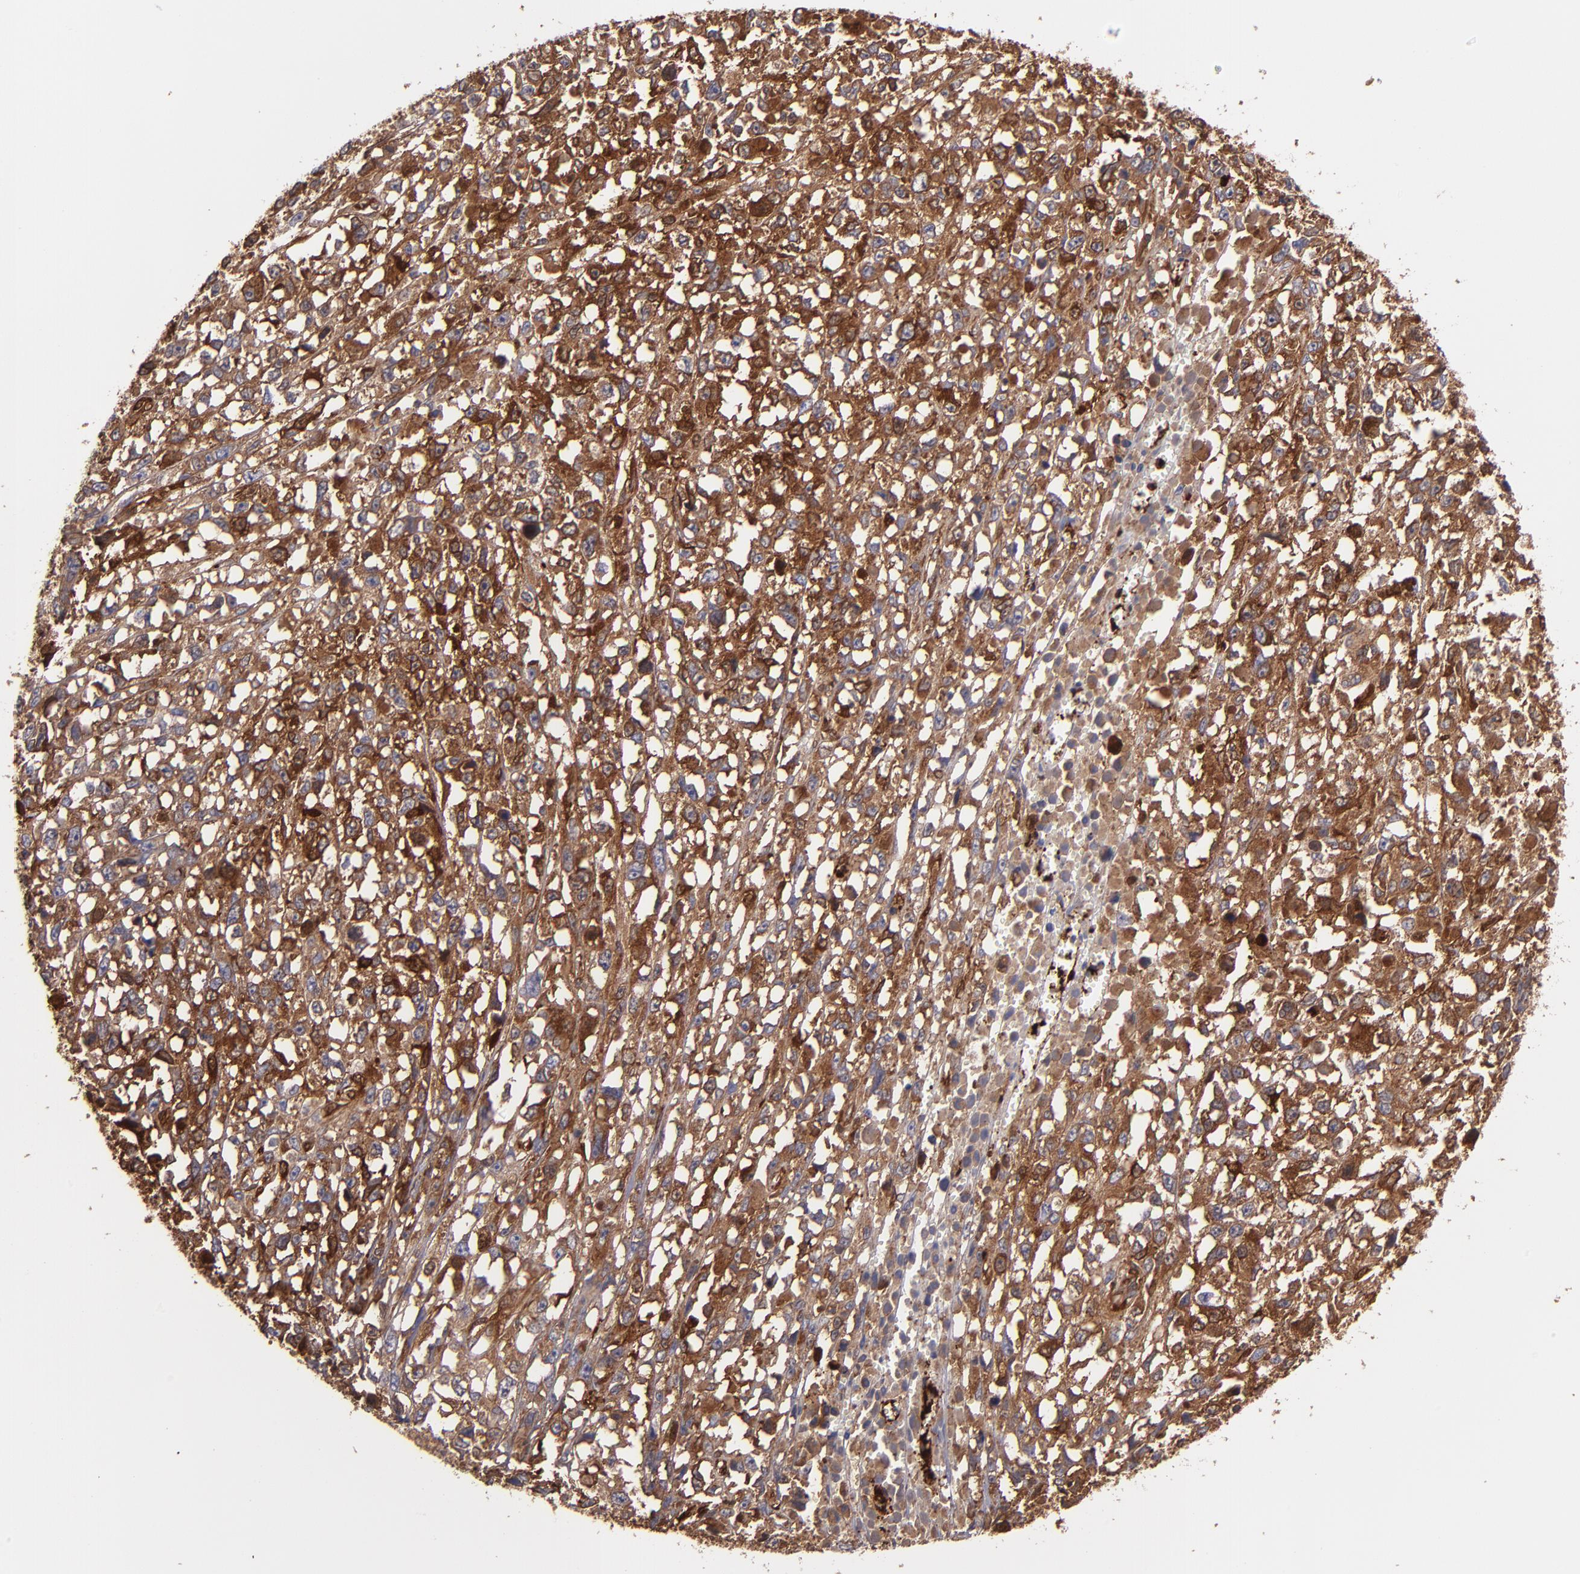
{"staining": {"intensity": "moderate", "quantity": ">75%", "location": "cytoplasmic/membranous"}, "tissue": "melanoma", "cell_type": "Tumor cells", "image_type": "cancer", "snomed": [{"axis": "morphology", "description": "Malignant melanoma, Metastatic site"}, {"axis": "topography", "description": "Lymph node"}], "caption": "Immunohistochemical staining of melanoma reveals medium levels of moderate cytoplasmic/membranous protein expression in about >75% of tumor cells. (brown staining indicates protein expression, while blue staining denotes nuclei).", "gene": "VCL", "patient": {"sex": "male", "age": 59}}